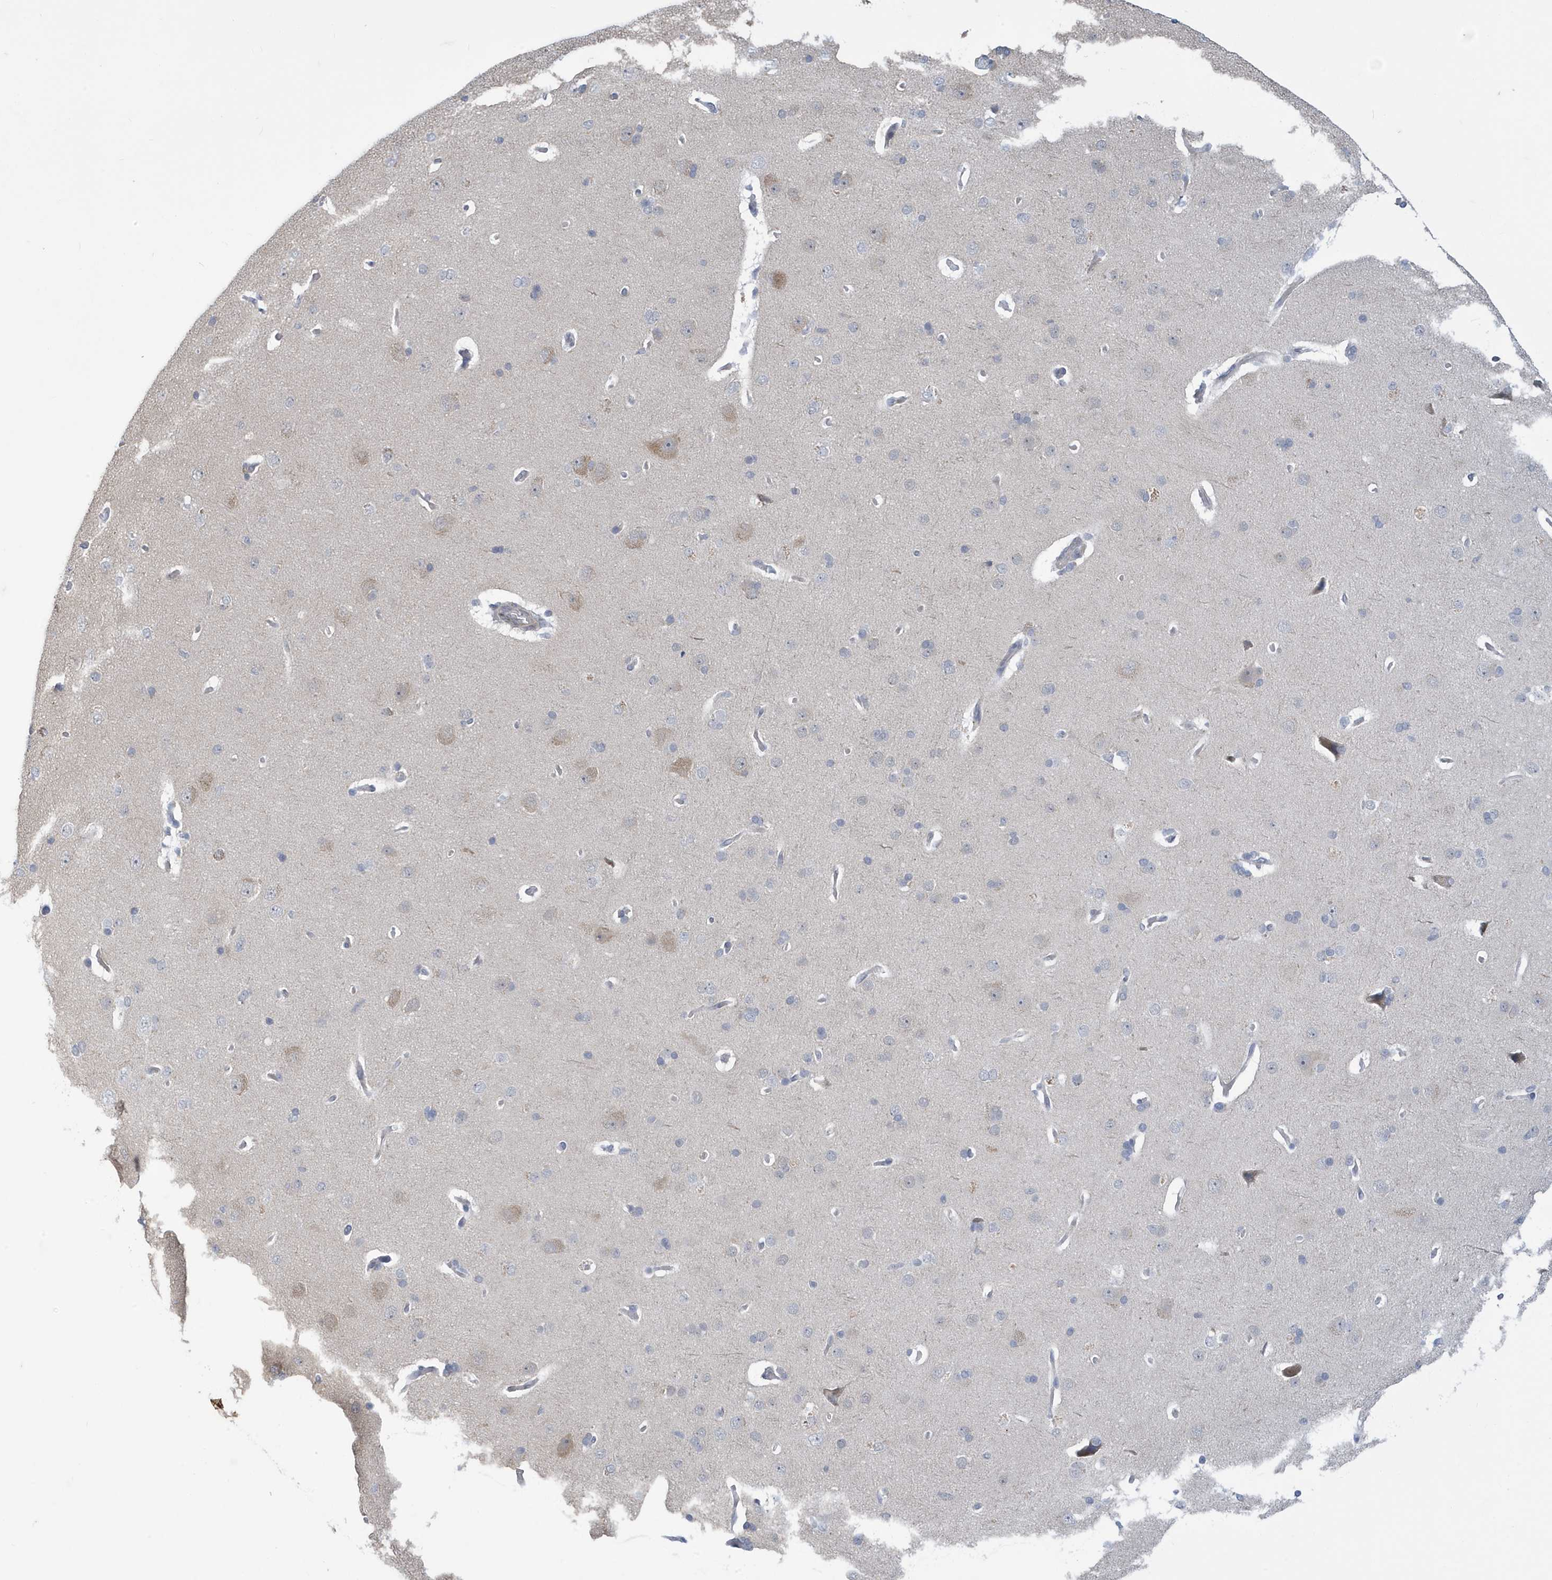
{"staining": {"intensity": "negative", "quantity": "none", "location": "none"}, "tissue": "cerebral cortex", "cell_type": "Endothelial cells", "image_type": "normal", "snomed": [{"axis": "morphology", "description": "Normal tissue, NOS"}, {"axis": "topography", "description": "Cerebral cortex"}], "caption": "IHC photomicrograph of unremarkable cerebral cortex: human cerebral cortex stained with DAB (3,3'-diaminobenzidine) reveals no significant protein expression in endothelial cells. (Brightfield microscopy of DAB immunohistochemistry (IHC) at high magnification).", "gene": "ZNF654", "patient": {"sex": "male", "age": 62}}